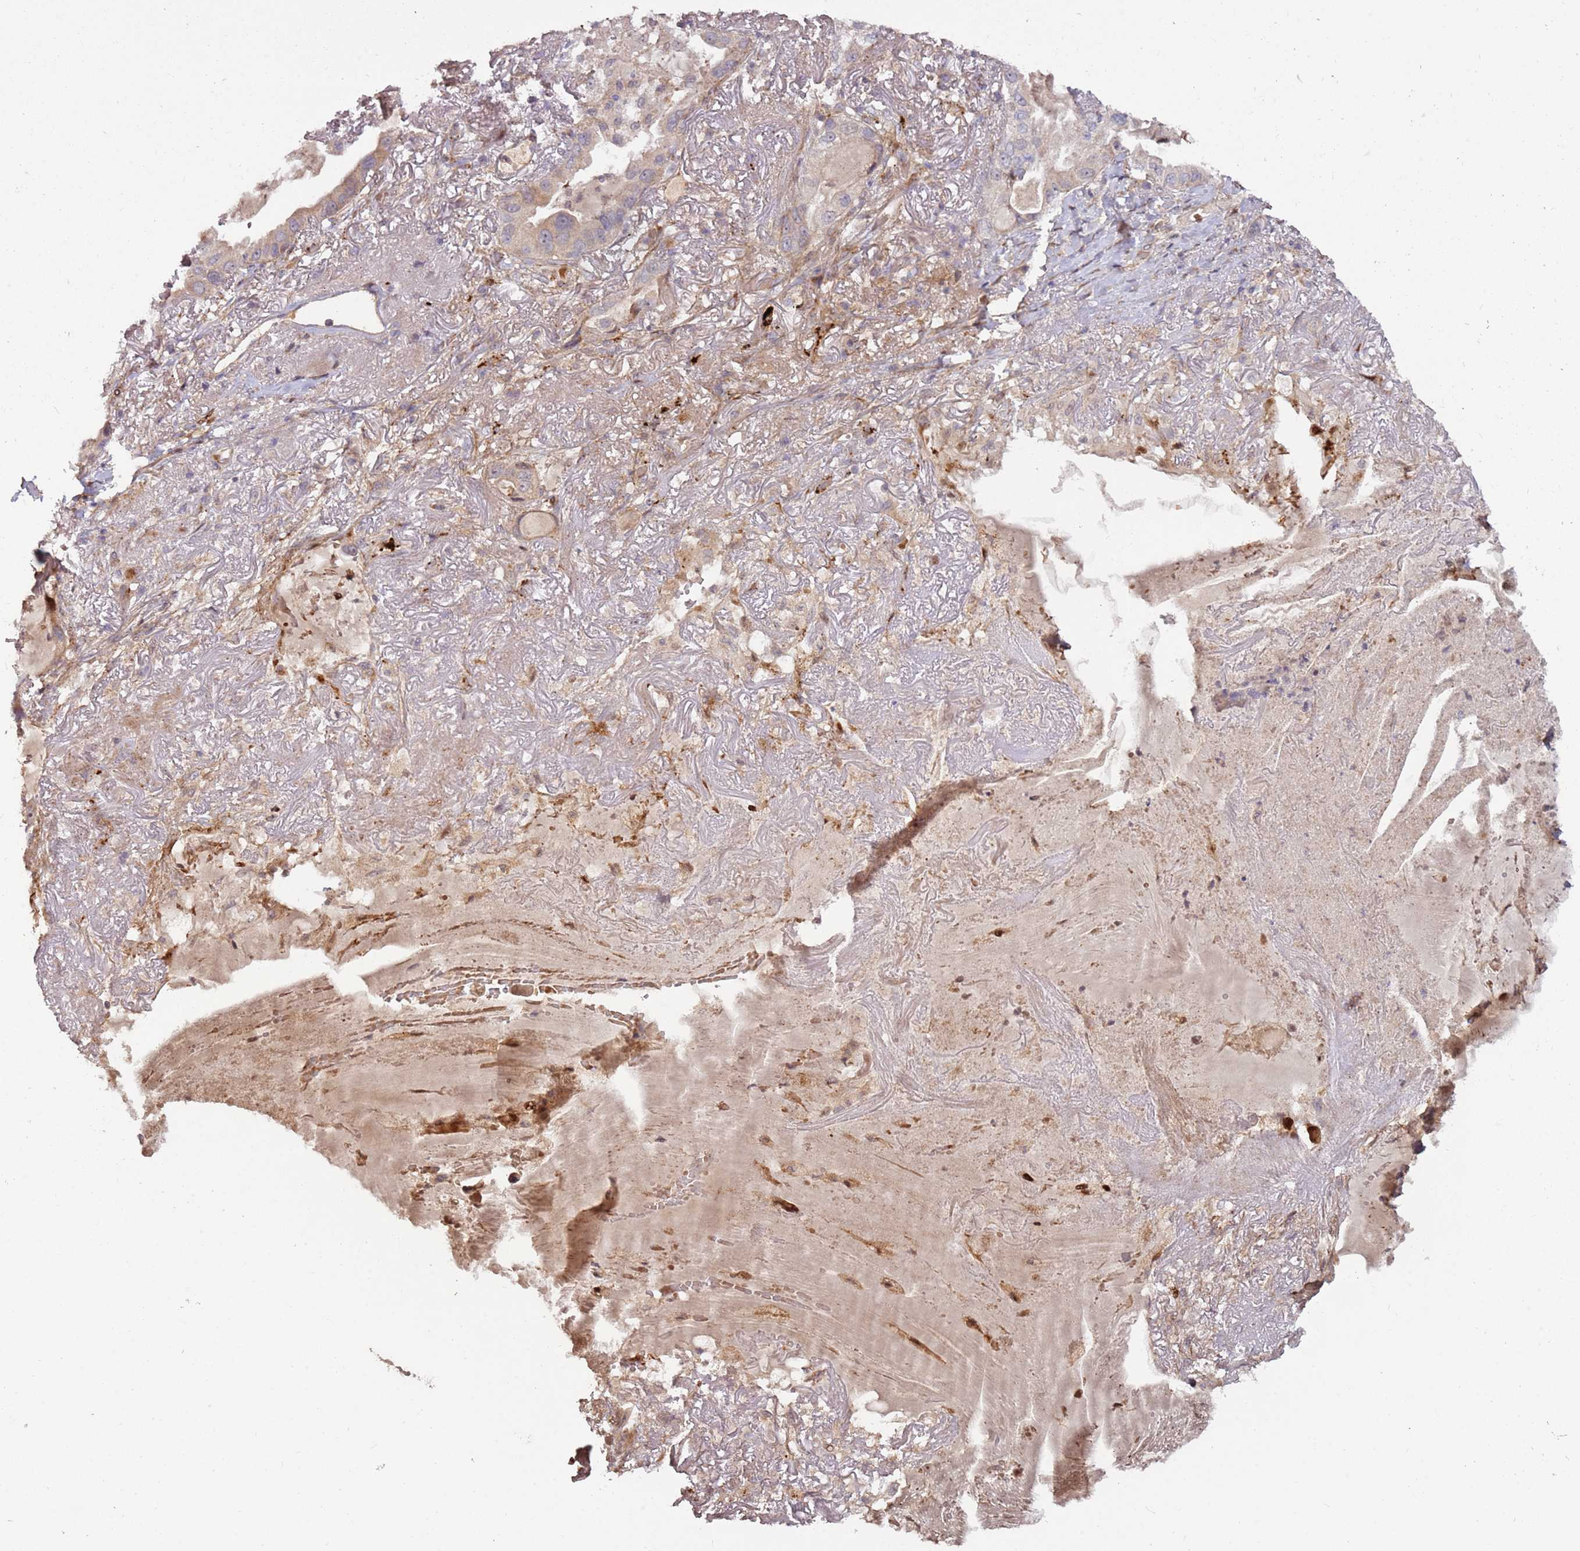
{"staining": {"intensity": "weak", "quantity": "<25%", "location": "cytoplasmic/membranous"}, "tissue": "lung cancer", "cell_type": "Tumor cells", "image_type": "cancer", "snomed": [{"axis": "morphology", "description": "Adenocarcinoma, NOS"}, {"axis": "topography", "description": "Lung"}], "caption": "IHC image of neoplastic tissue: adenocarcinoma (lung) stained with DAB (3,3'-diaminobenzidine) reveals no significant protein positivity in tumor cells. The staining is performed using DAB (3,3'-diaminobenzidine) brown chromogen with nuclei counter-stained in using hematoxylin.", "gene": "RHBDL1", "patient": {"sex": "female", "age": 69}}